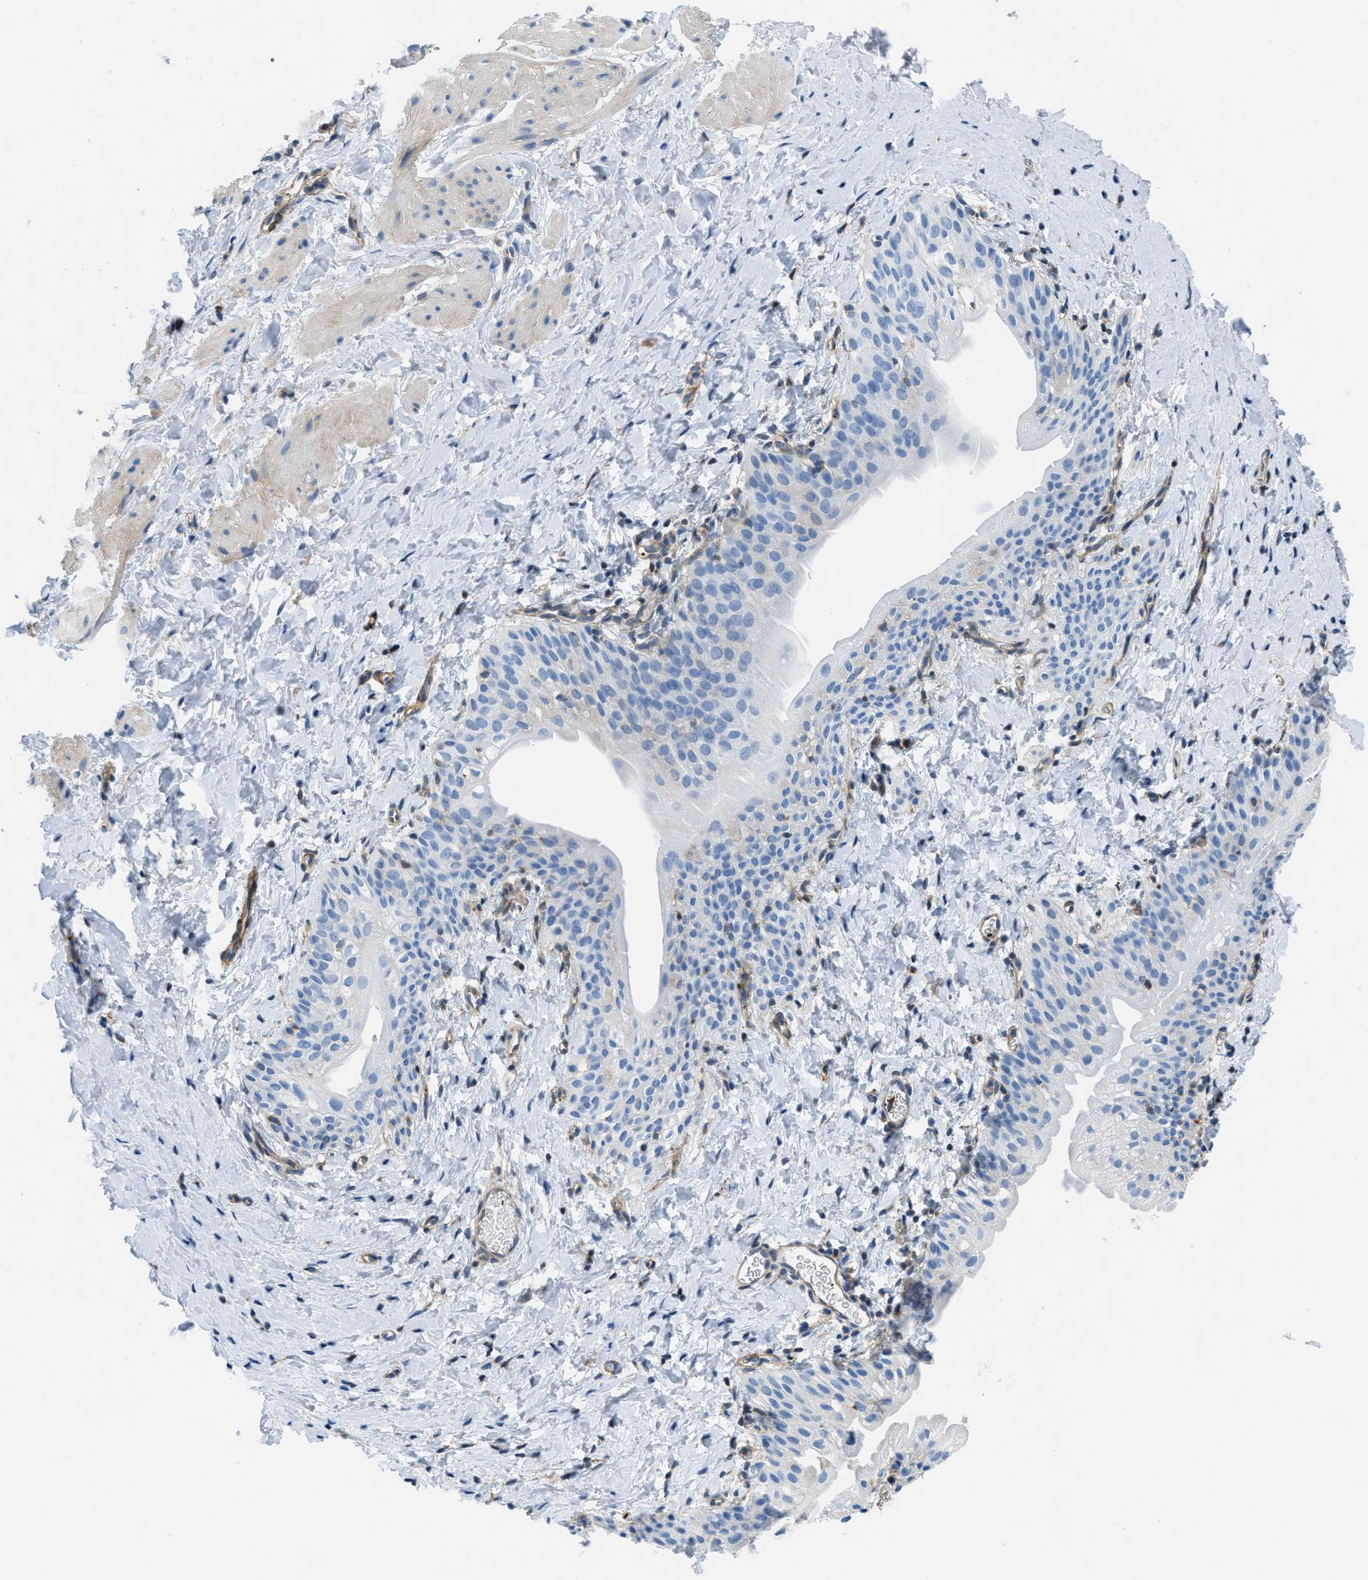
{"staining": {"intensity": "negative", "quantity": "none", "location": "none"}, "tissue": "smooth muscle", "cell_type": "Smooth muscle cells", "image_type": "normal", "snomed": [{"axis": "morphology", "description": "Normal tissue, NOS"}, {"axis": "topography", "description": "Smooth muscle"}], "caption": "Immunohistochemistry (IHC) histopathology image of benign human smooth muscle stained for a protein (brown), which reveals no expression in smooth muscle cells. Nuclei are stained in blue.", "gene": "MAPRE2", "patient": {"sex": "male", "age": 16}}